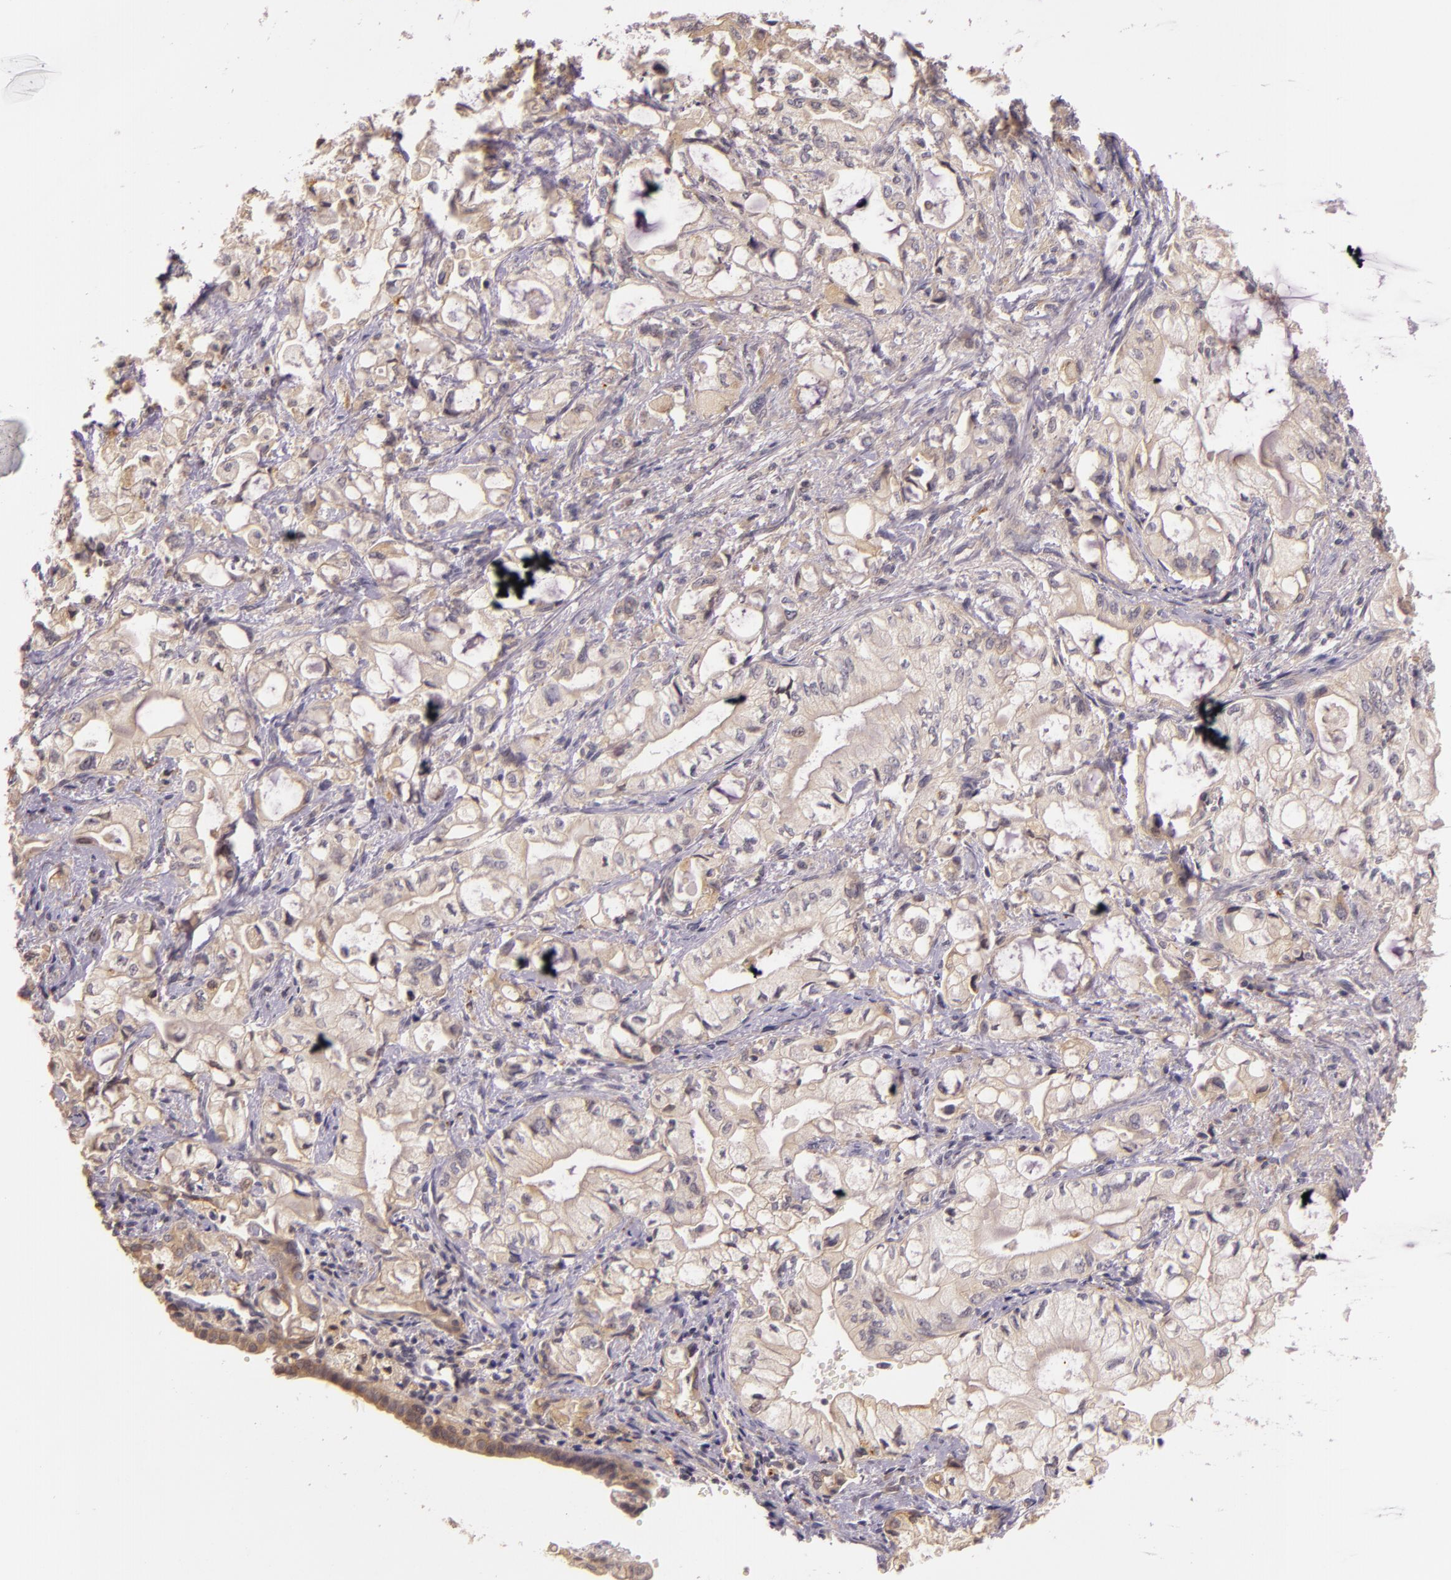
{"staining": {"intensity": "weak", "quantity": "25%-75%", "location": "cytoplasmic/membranous"}, "tissue": "pancreatic cancer", "cell_type": "Tumor cells", "image_type": "cancer", "snomed": [{"axis": "morphology", "description": "Adenocarcinoma, NOS"}, {"axis": "topography", "description": "Pancreas"}], "caption": "Weak cytoplasmic/membranous protein staining is appreciated in about 25%-75% of tumor cells in pancreatic cancer (adenocarcinoma).", "gene": "ARMH4", "patient": {"sex": "male", "age": 79}}